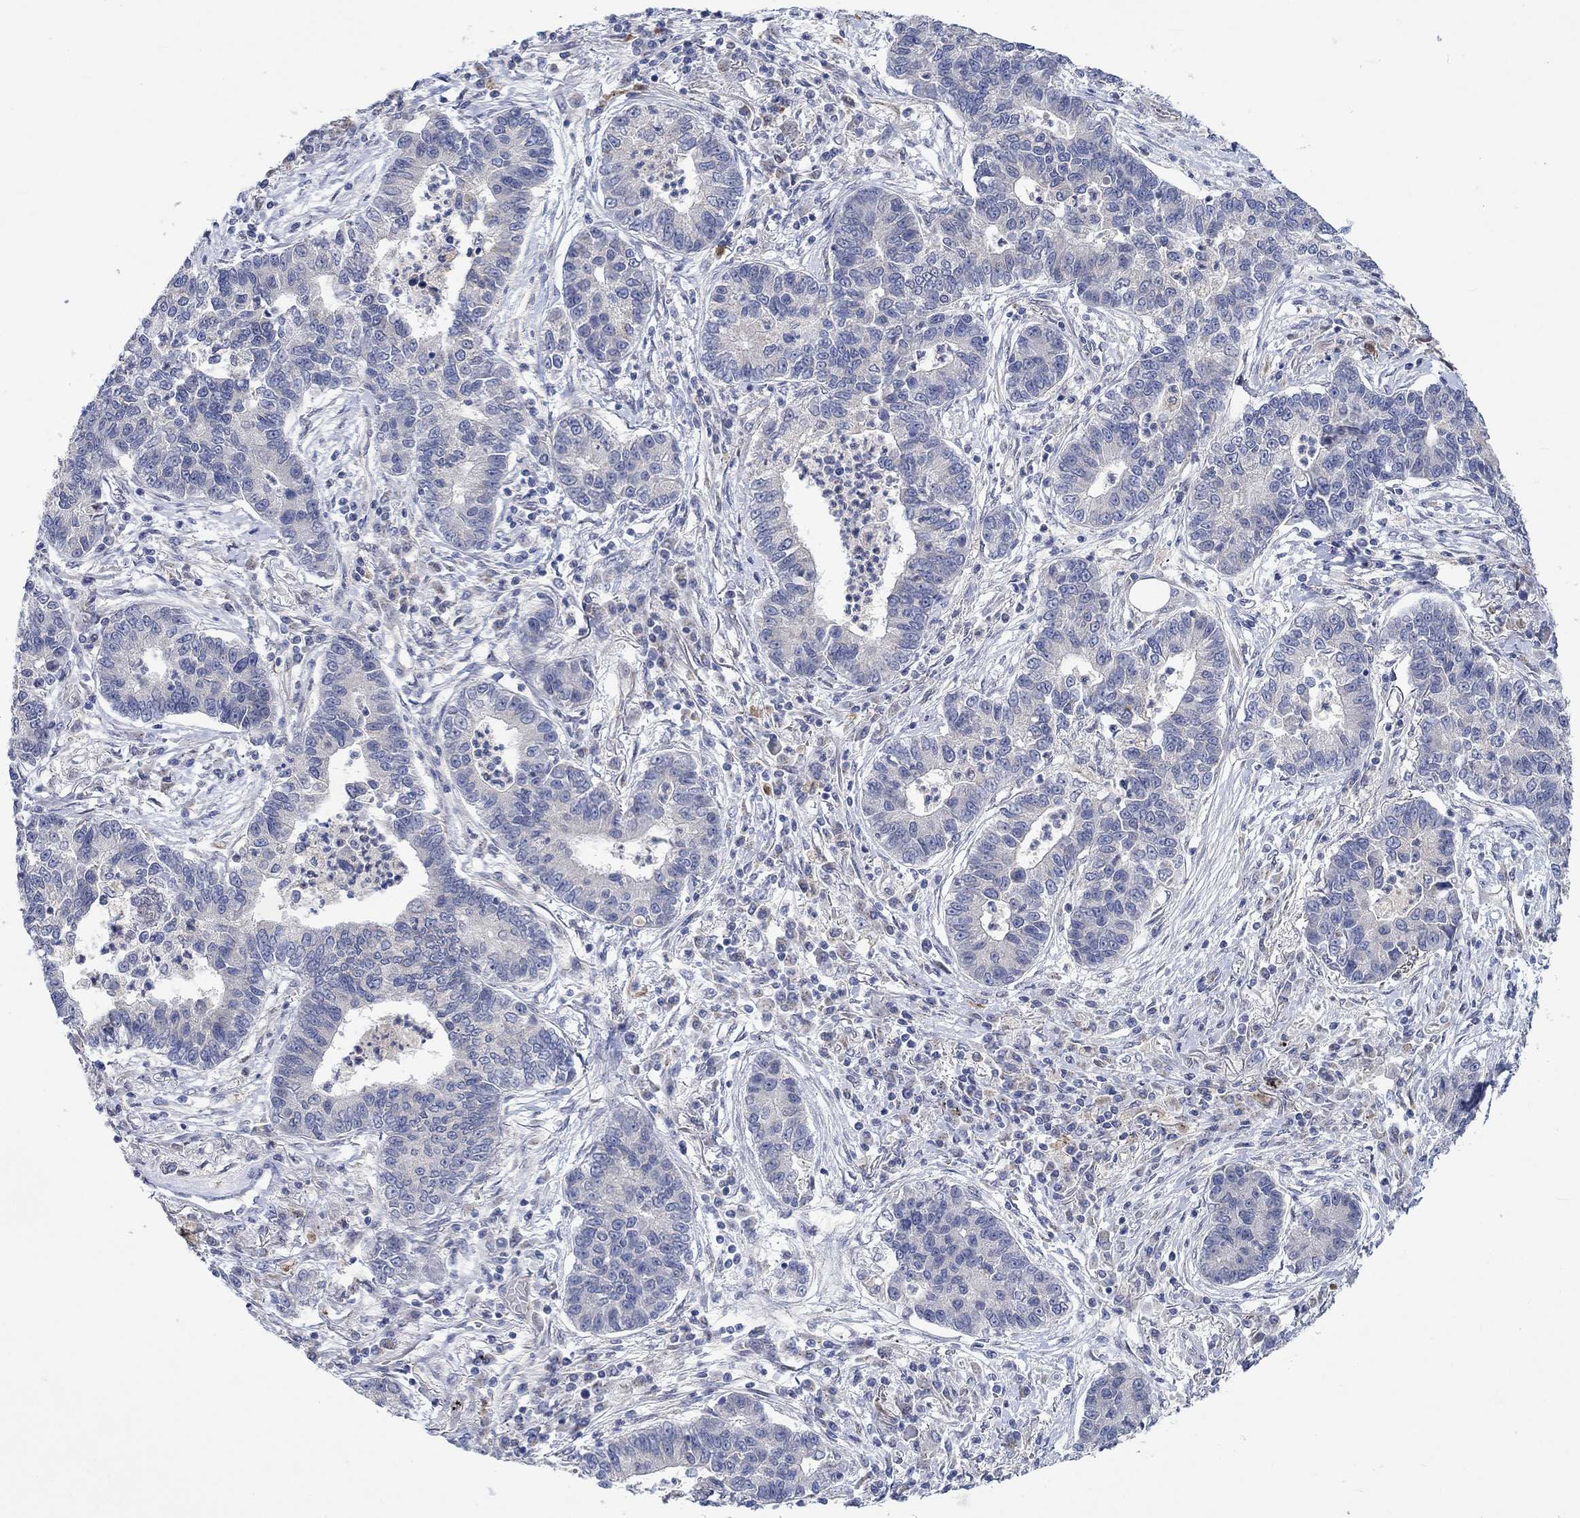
{"staining": {"intensity": "negative", "quantity": "none", "location": "none"}, "tissue": "lung cancer", "cell_type": "Tumor cells", "image_type": "cancer", "snomed": [{"axis": "morphology", "description": "Adenocarcinoma, NOS"}, {"axis": "topography", "description": "Lung"}], "caption": "Lung adenocarcinoma was stained to show a protein in brown. There is no significant expression in tumor cells. Brightfield microscopy of immunohistochemistry (IHC) stained with DAB (3,3'-diaminobenzidine) (brown) and hematoxylin (blue), captured at high magnification.", "gene": "CAMK1D", "patient": {"sex": "female", "age": 57}}